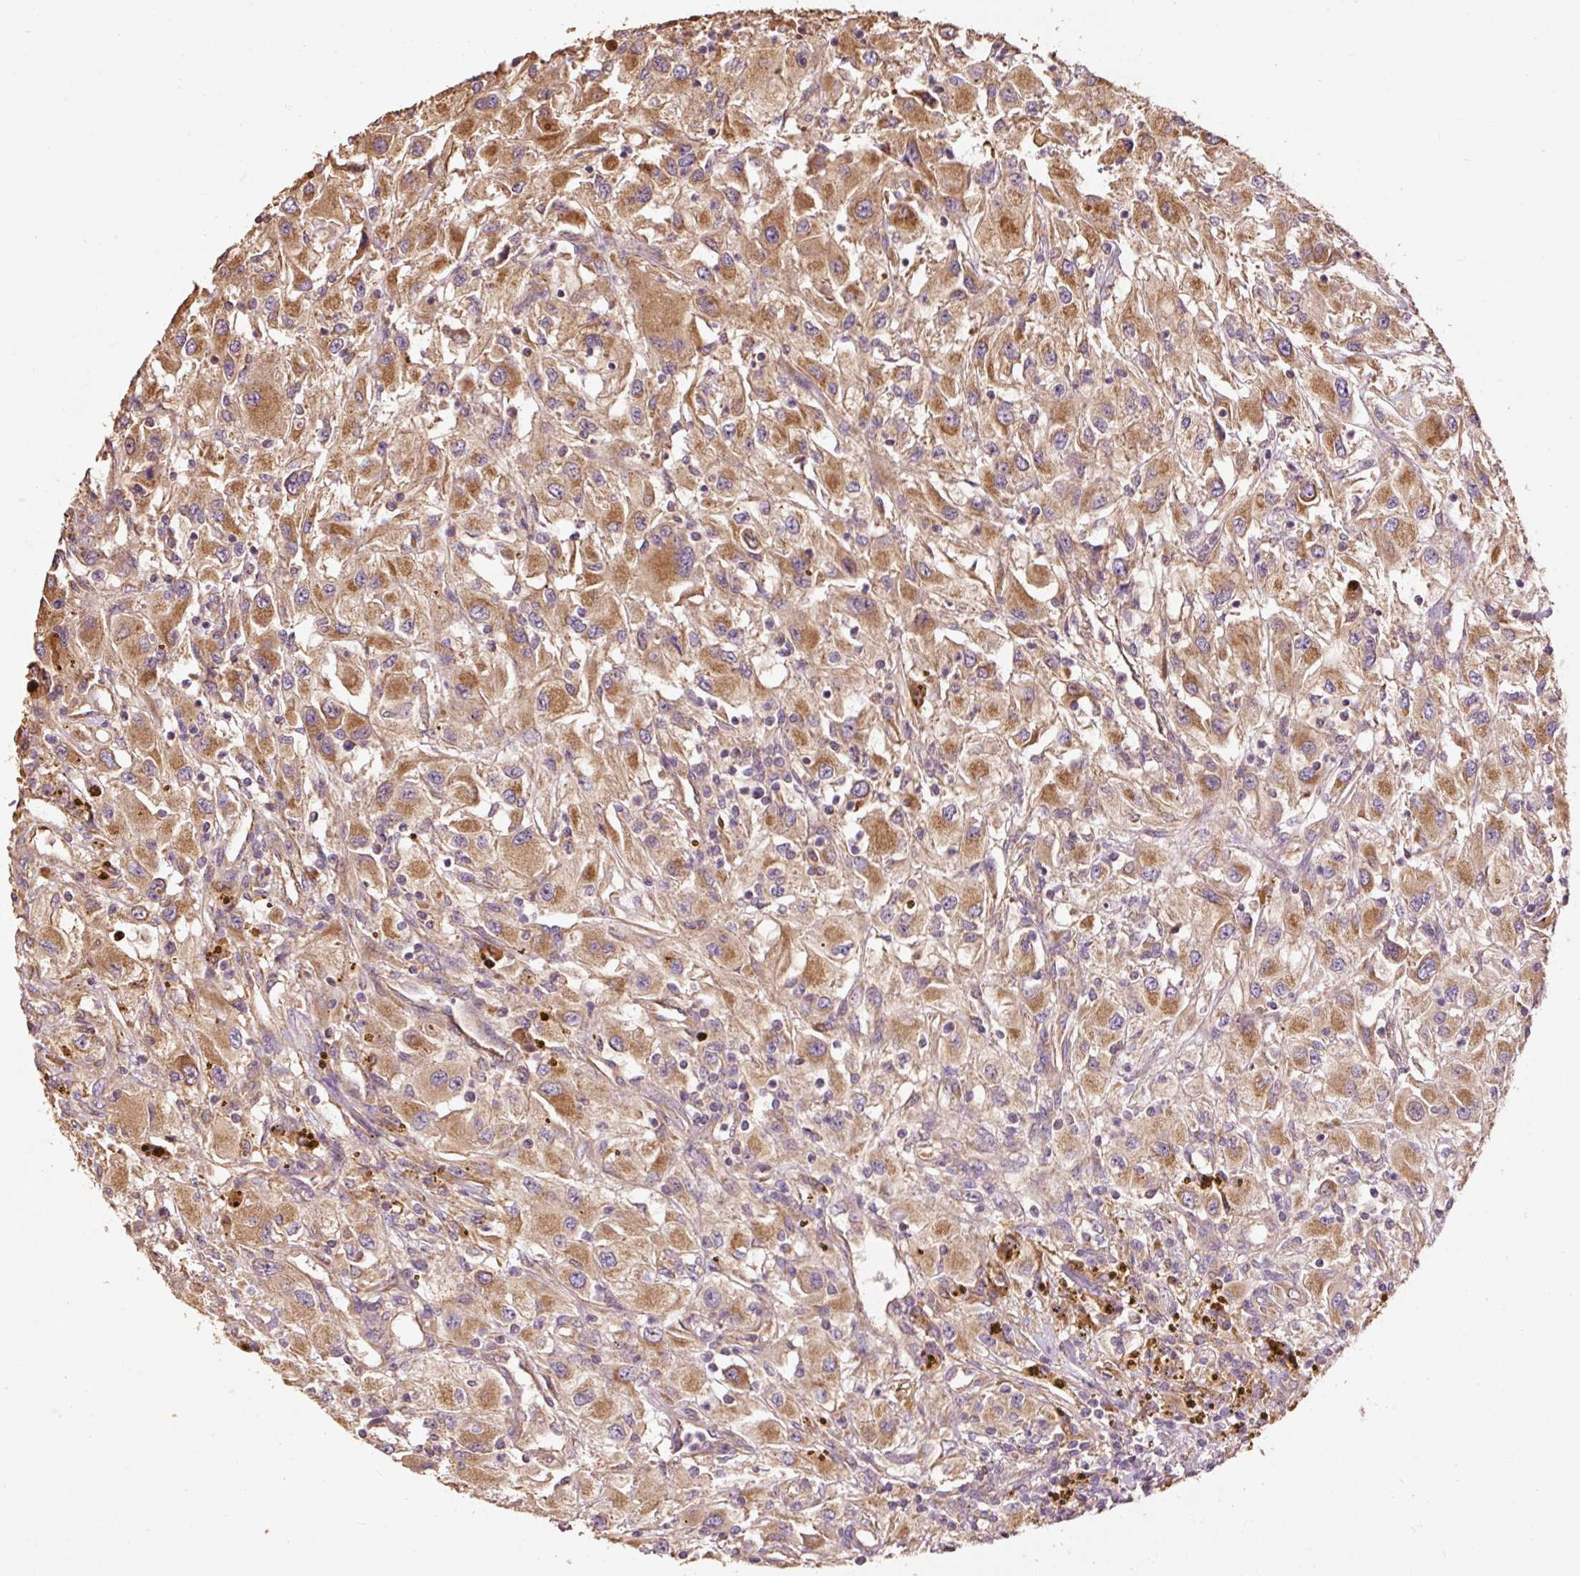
{"staining": {"intensity": "moderate", "quantity": ">75%", "location": "cytoplasmic/membranous"}, "tissue": "renal cancer", "cell_type": "Tumor cells", "image_type": "cancer", "snomed": [{"axis": "morphology", "description": "Adenocarcinoma, NOS"}, {"axis": "topography", "description": "Kidney"}], "caption": "Protein analysis of adenocarcinoma (renal) tissue displays moderate cytoplasmic/membranous expression in approximately >75% of tumor cells.", "gene": "EFHC1", "patient": {"sex": "female", "age": 67}}